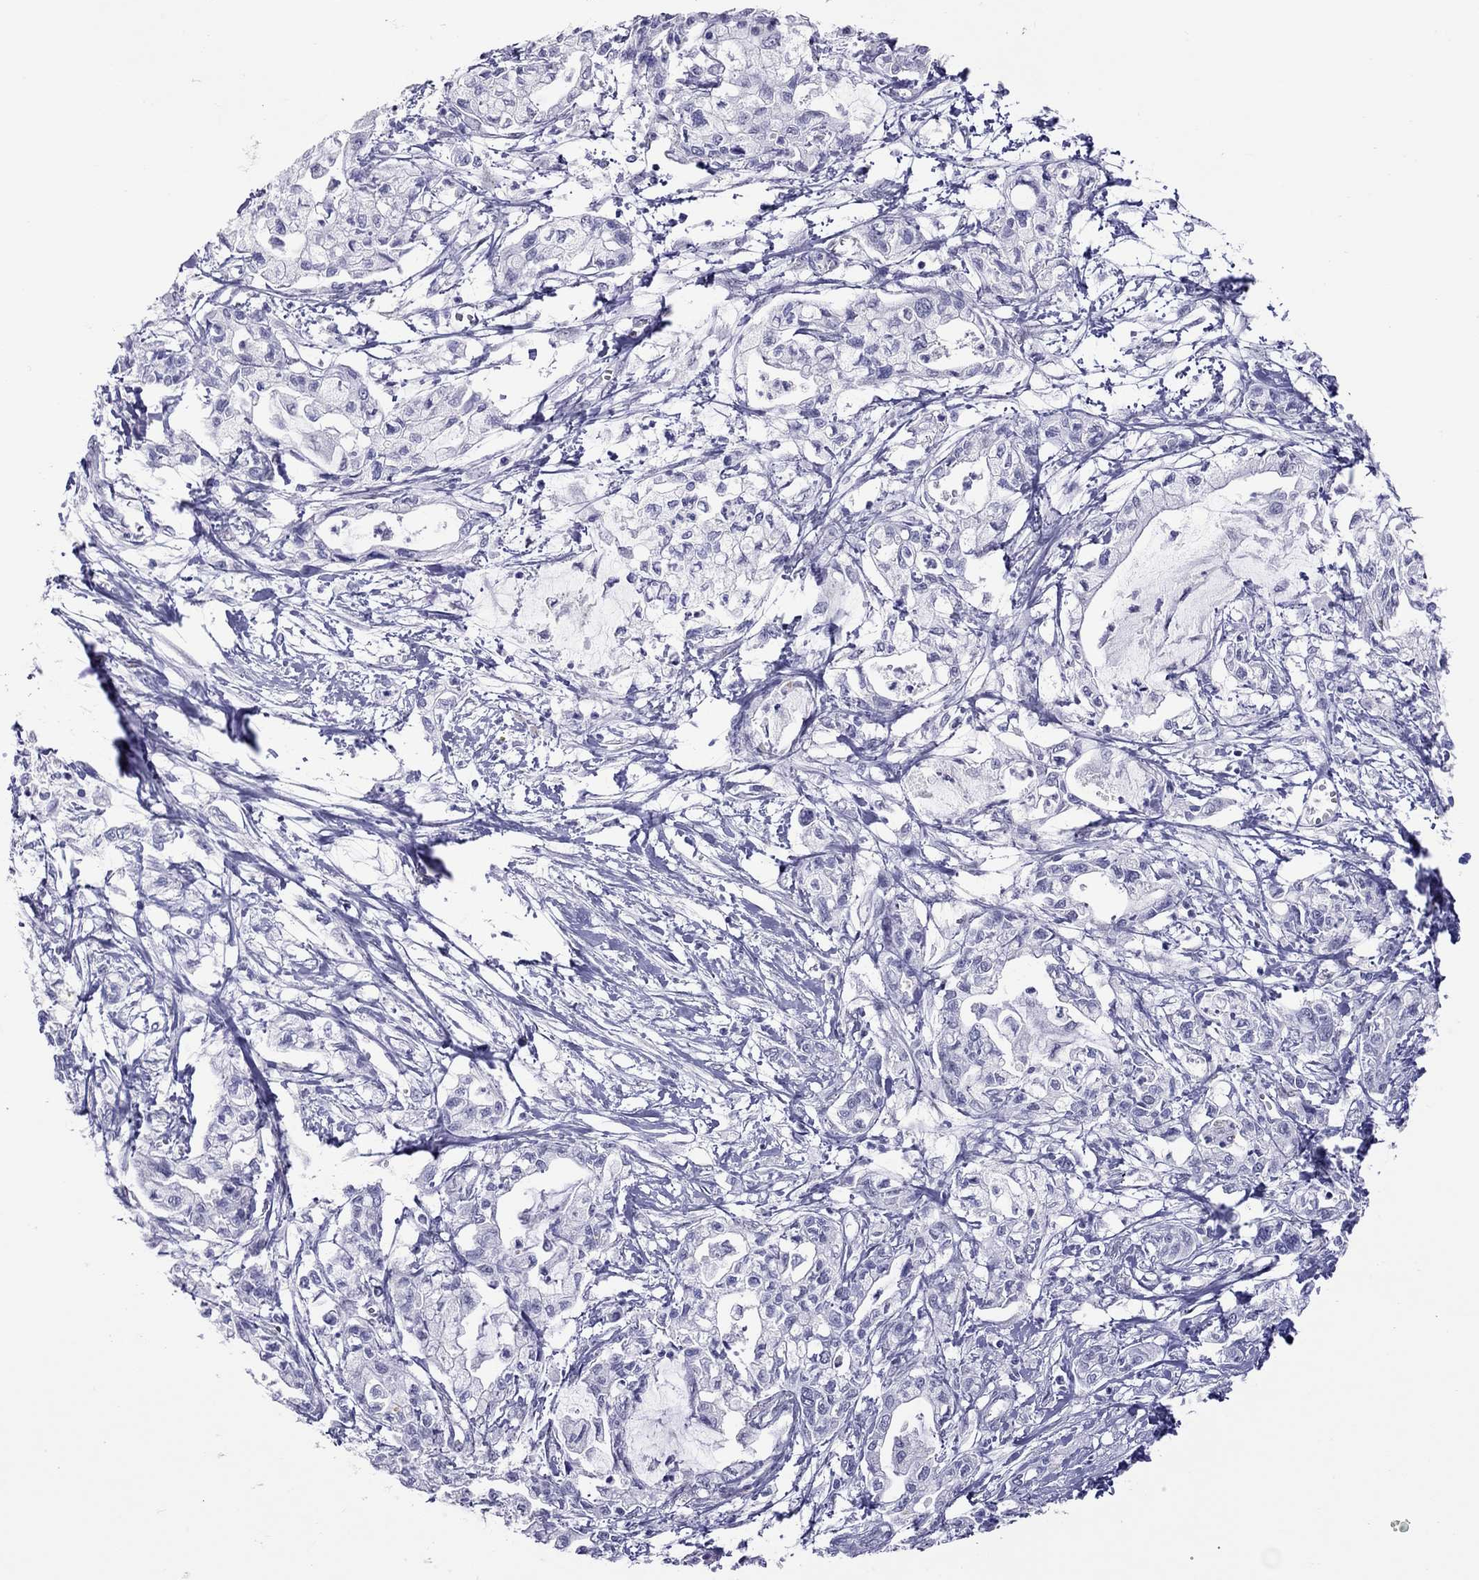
{"staining": {"intensity": "negative", "quantity": "none", "location": "none"}, "tissue": "pancreatic cancer", "cell_type": "Tumor cells", "image_type": "cancer", "snomed": [{"axis": "morphology", "description": "Adenocarcinoma, NOS"}, {"axis": "topography", "description": "Pancreas"}], "caption": "Tumor cells show no significant protein positivity in pancreatic adenocarcinoma.", "gene": "CHRNB3", "patient": {"sex": "male", "age": 54}}